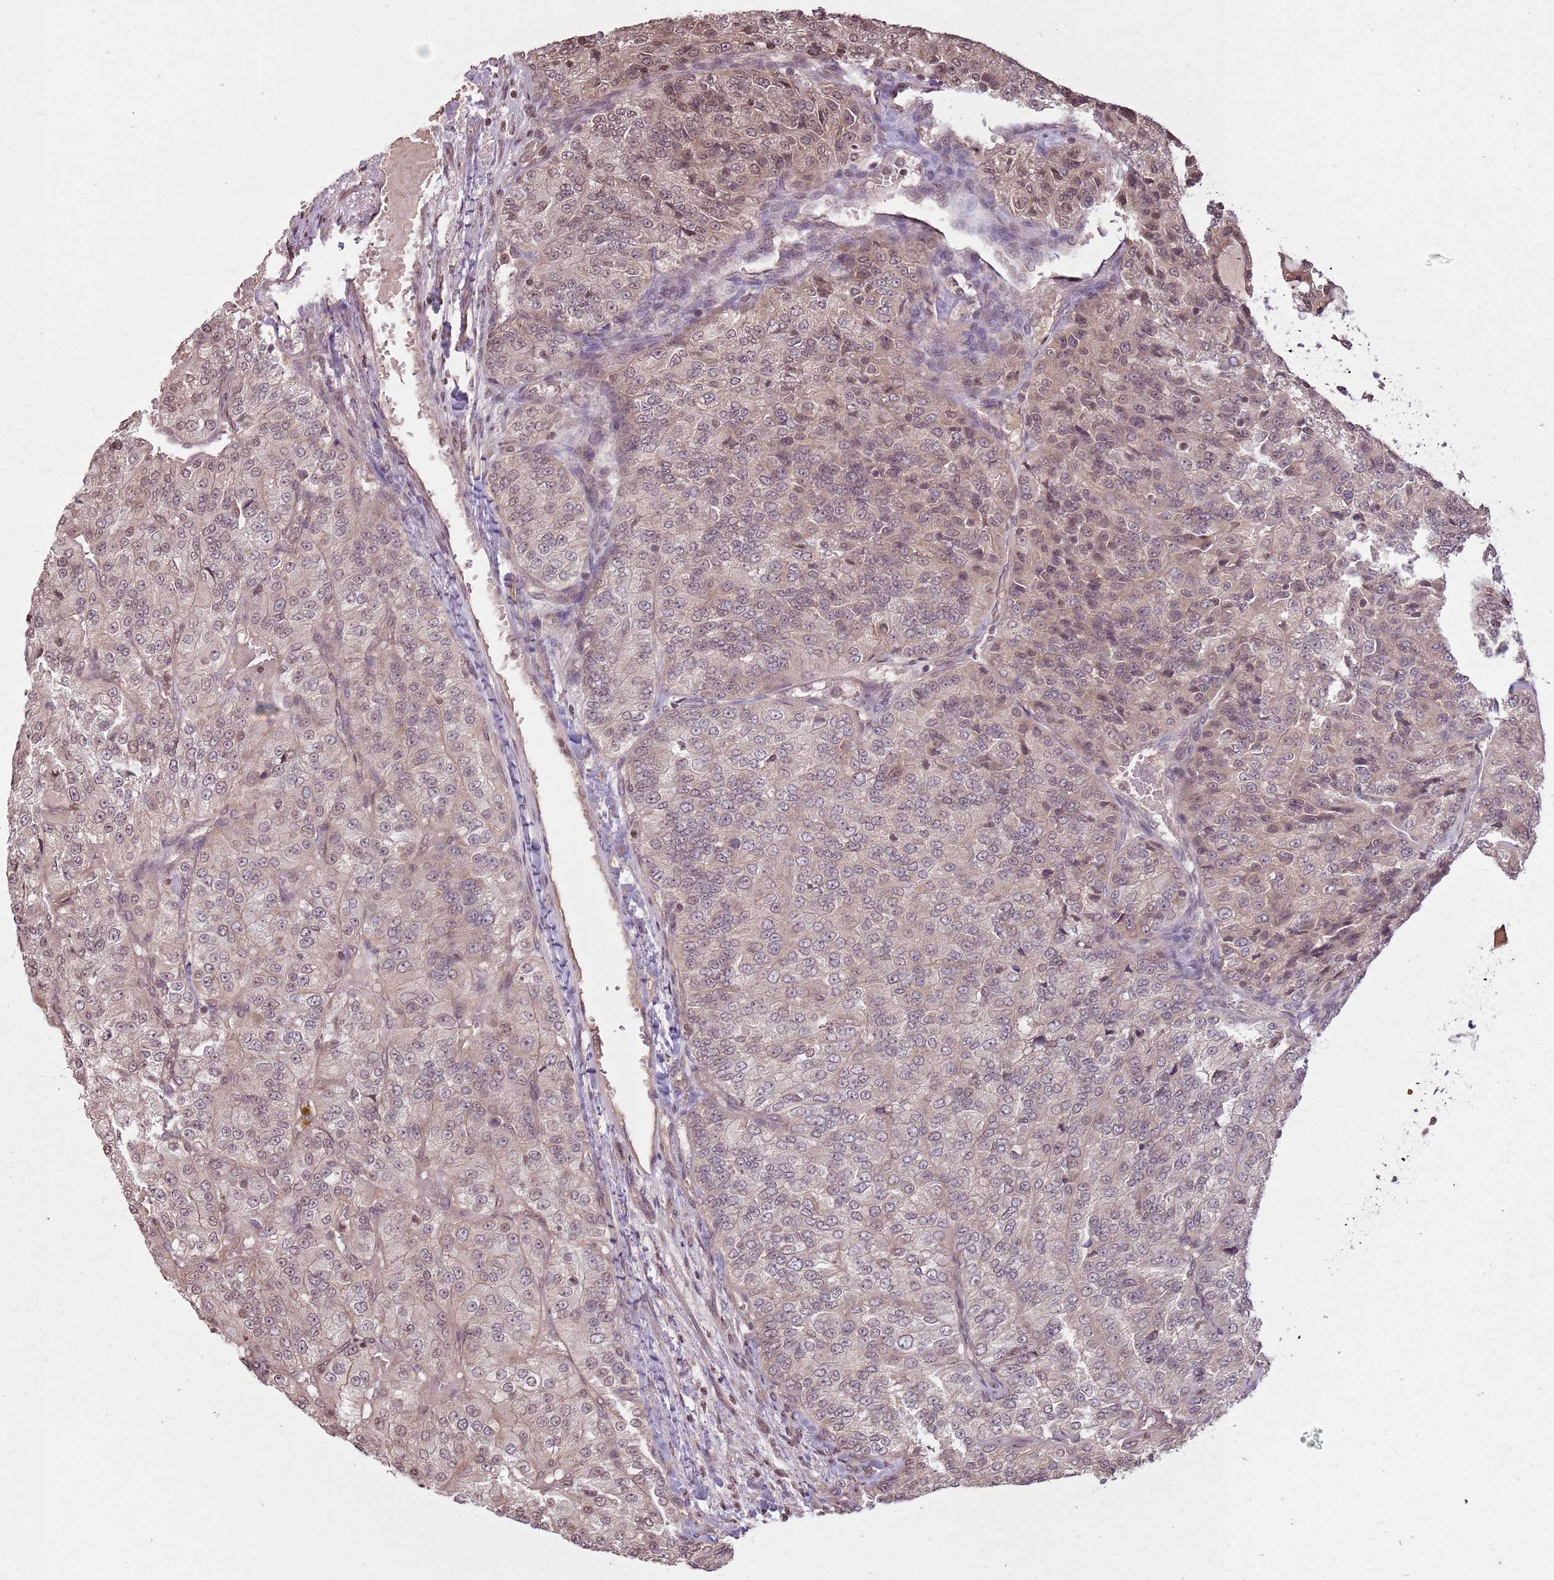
{"staining": {"intensity": "weak", "quantity": ">75%", "location": "cytoplasmic/membranous,nuclear"}, "tissue": "renal cancer", "cell_type": "Tumor cells", "image_type": "cancer", "snomed": [{"axis": "morphology", "description": "Adenocarcinoma, NOS"}, {"axis": "topography", "description": "Kidney"}], "caption": "This photomicrograph displays immunohistochemistry staining of renal cancer, with low weak cytoplasmic/membranous and nuclear staining in about >75% of tumor cells.", "gene": "CAPN9", "patient": {"sex": "female", "age": 63}}